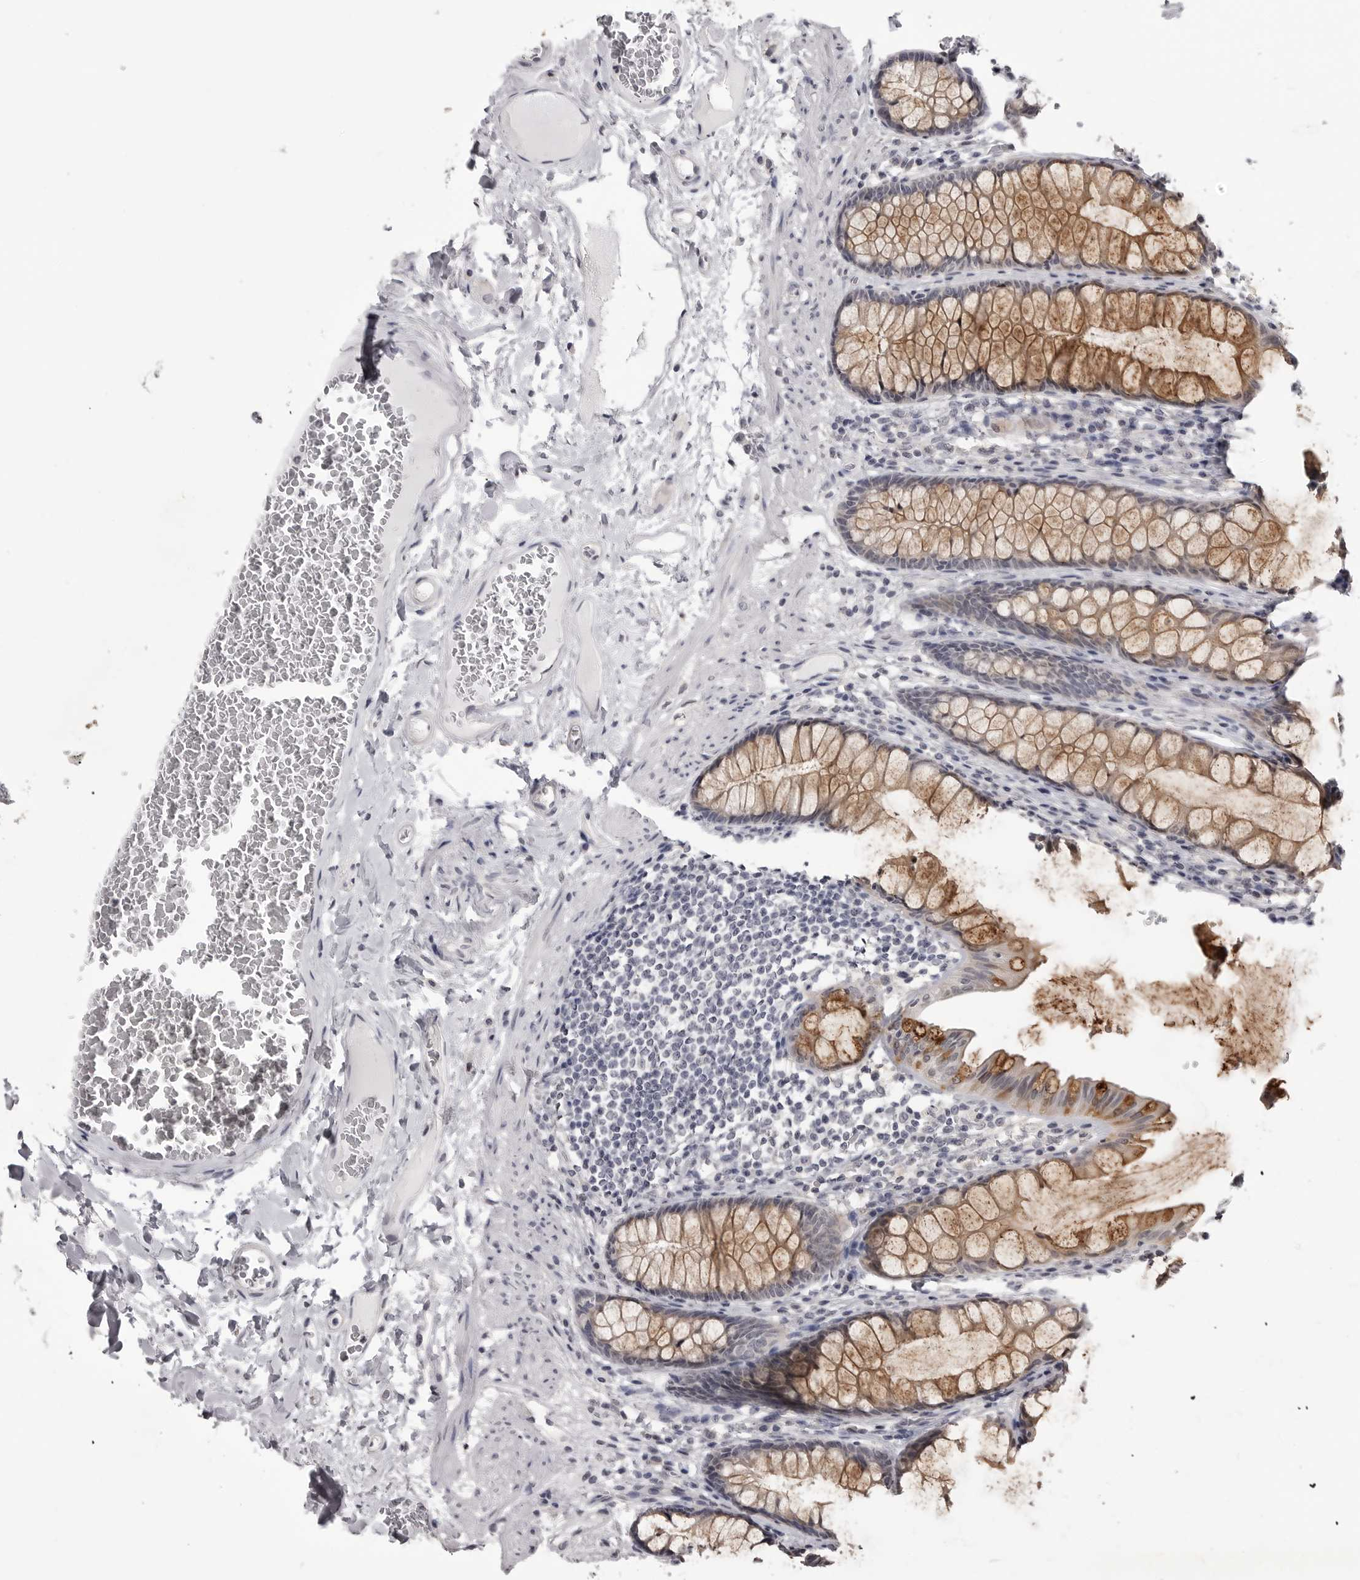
{"staining": {"intensity": "negative", "quantity": "none", "location": "none"}, "tissue": "colon", "cell_type": "Endothelial cells", "image_type": "normal", "snomed": [{"axis": "morphology", "description": "Normal tissue, NOS"}, {"axis": "topography", "description": "Colon"}], "caption": "The immunohistochemistry (IHC) image has no significant positivity in endothelial cells of colon. (Brightfield microscopy of DAB (3,3'-diaminobenzidine) immunohistochemistry (IHC) at high magnification).", "gene": "GPN2", "patient": {"sex": "female", "age": 55}}